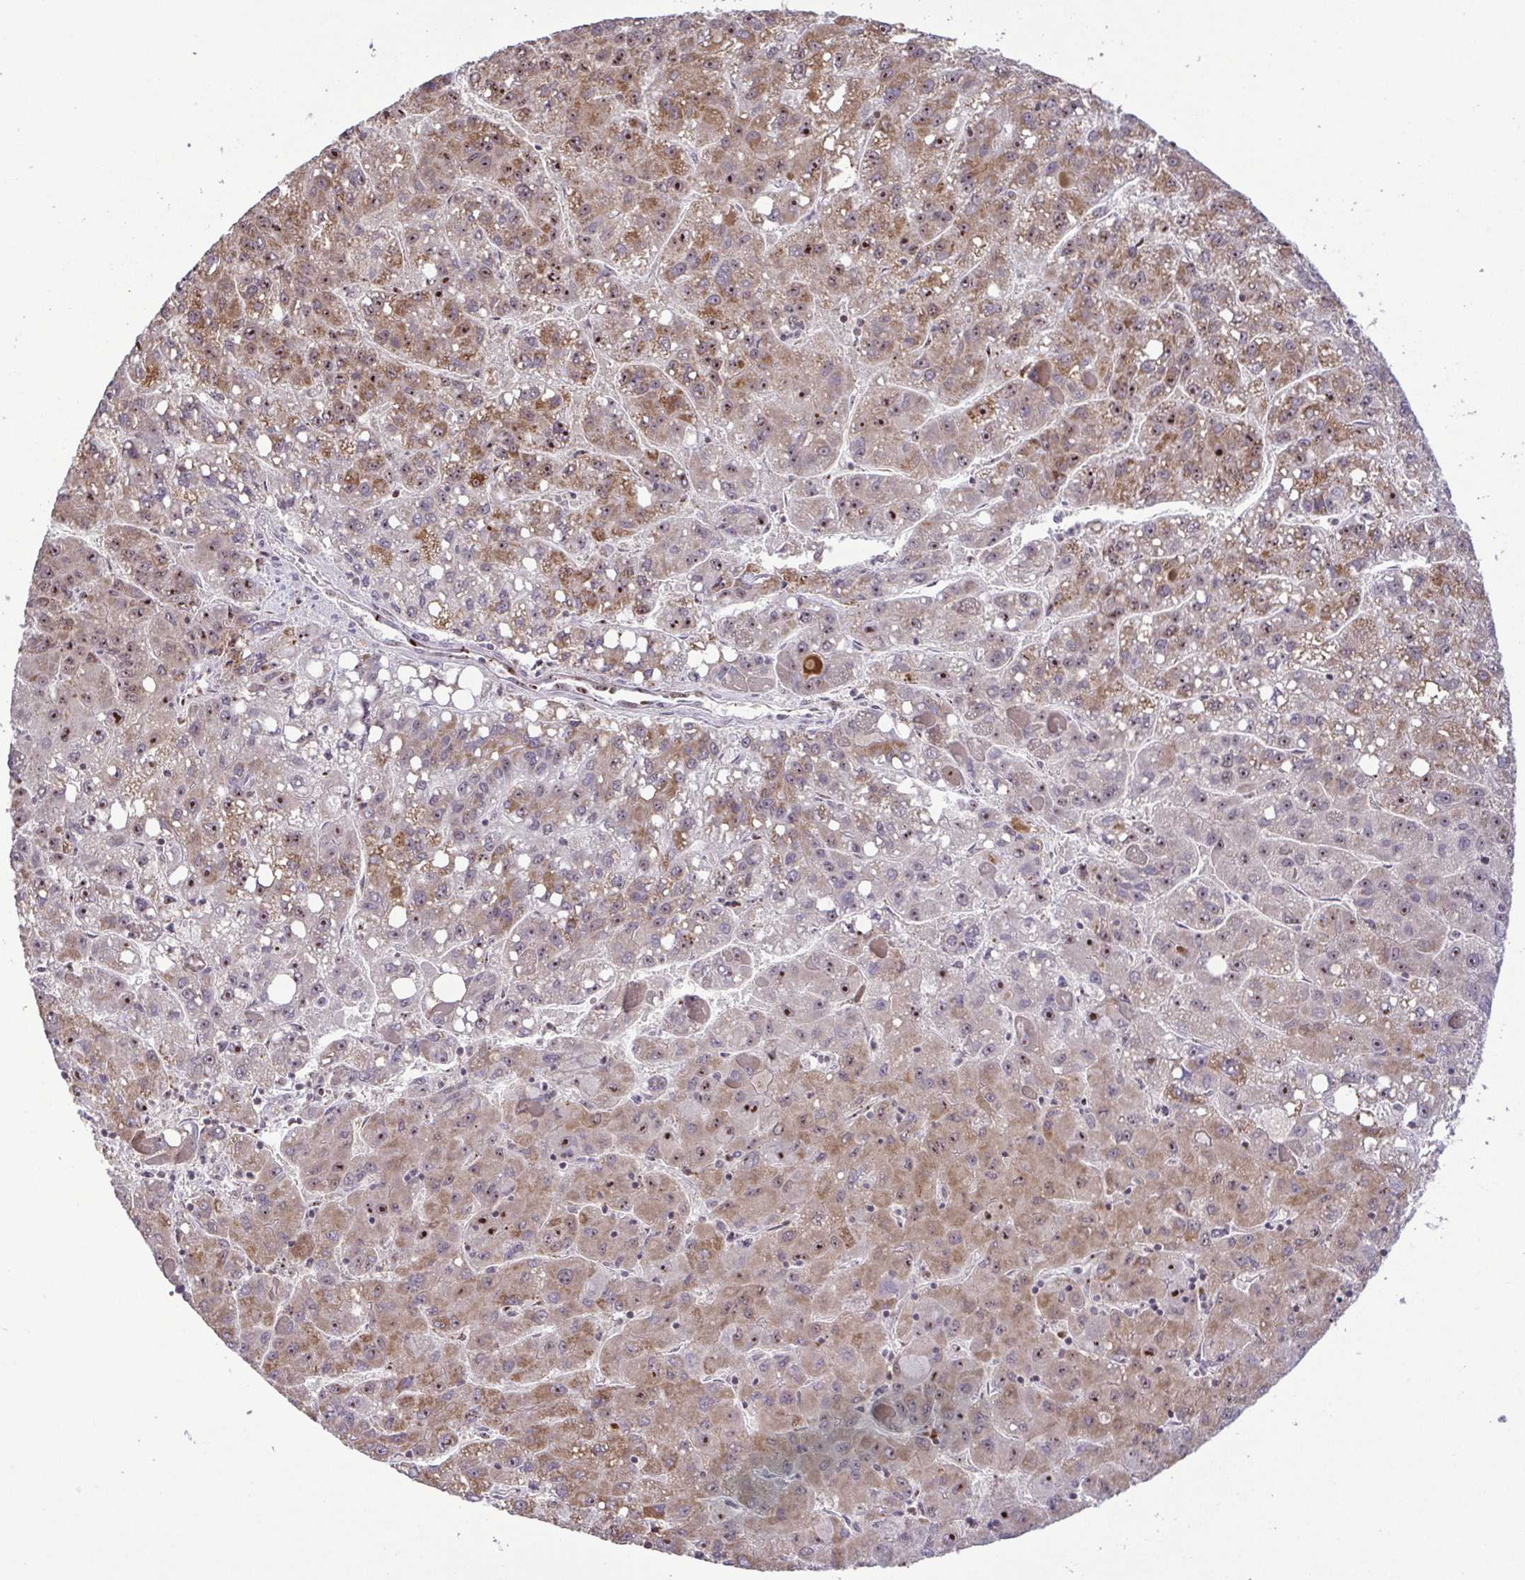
{"staining": {"intensity": "moderate", "quantity": ">75%", "location": "cytoplasmic/membranous,nuclear"}, "tissue": "liver cancer", "cell_type": "Tumor cells", "image_type": "cancer", "snomed": [{"axis": "morphology", "description": "Carcinoma, Hepatocellular, NOS"}, {"axis": "topography", "description": "Liver"}], "caption": "Liver cancer (hepatocellular carcinoma) was stained to show a protein in brown. There is medium levels of moderate cytoplasmic/membranous and nuclear positivity in approximately >75% of tumor cells. The staining is performed using DAB brown chromogen to label protein expression. The nuclei are counter-stained blue using hematoxylin.", "gene": "RSL24D1", "patient": {"sex": "female", "age": 82}}